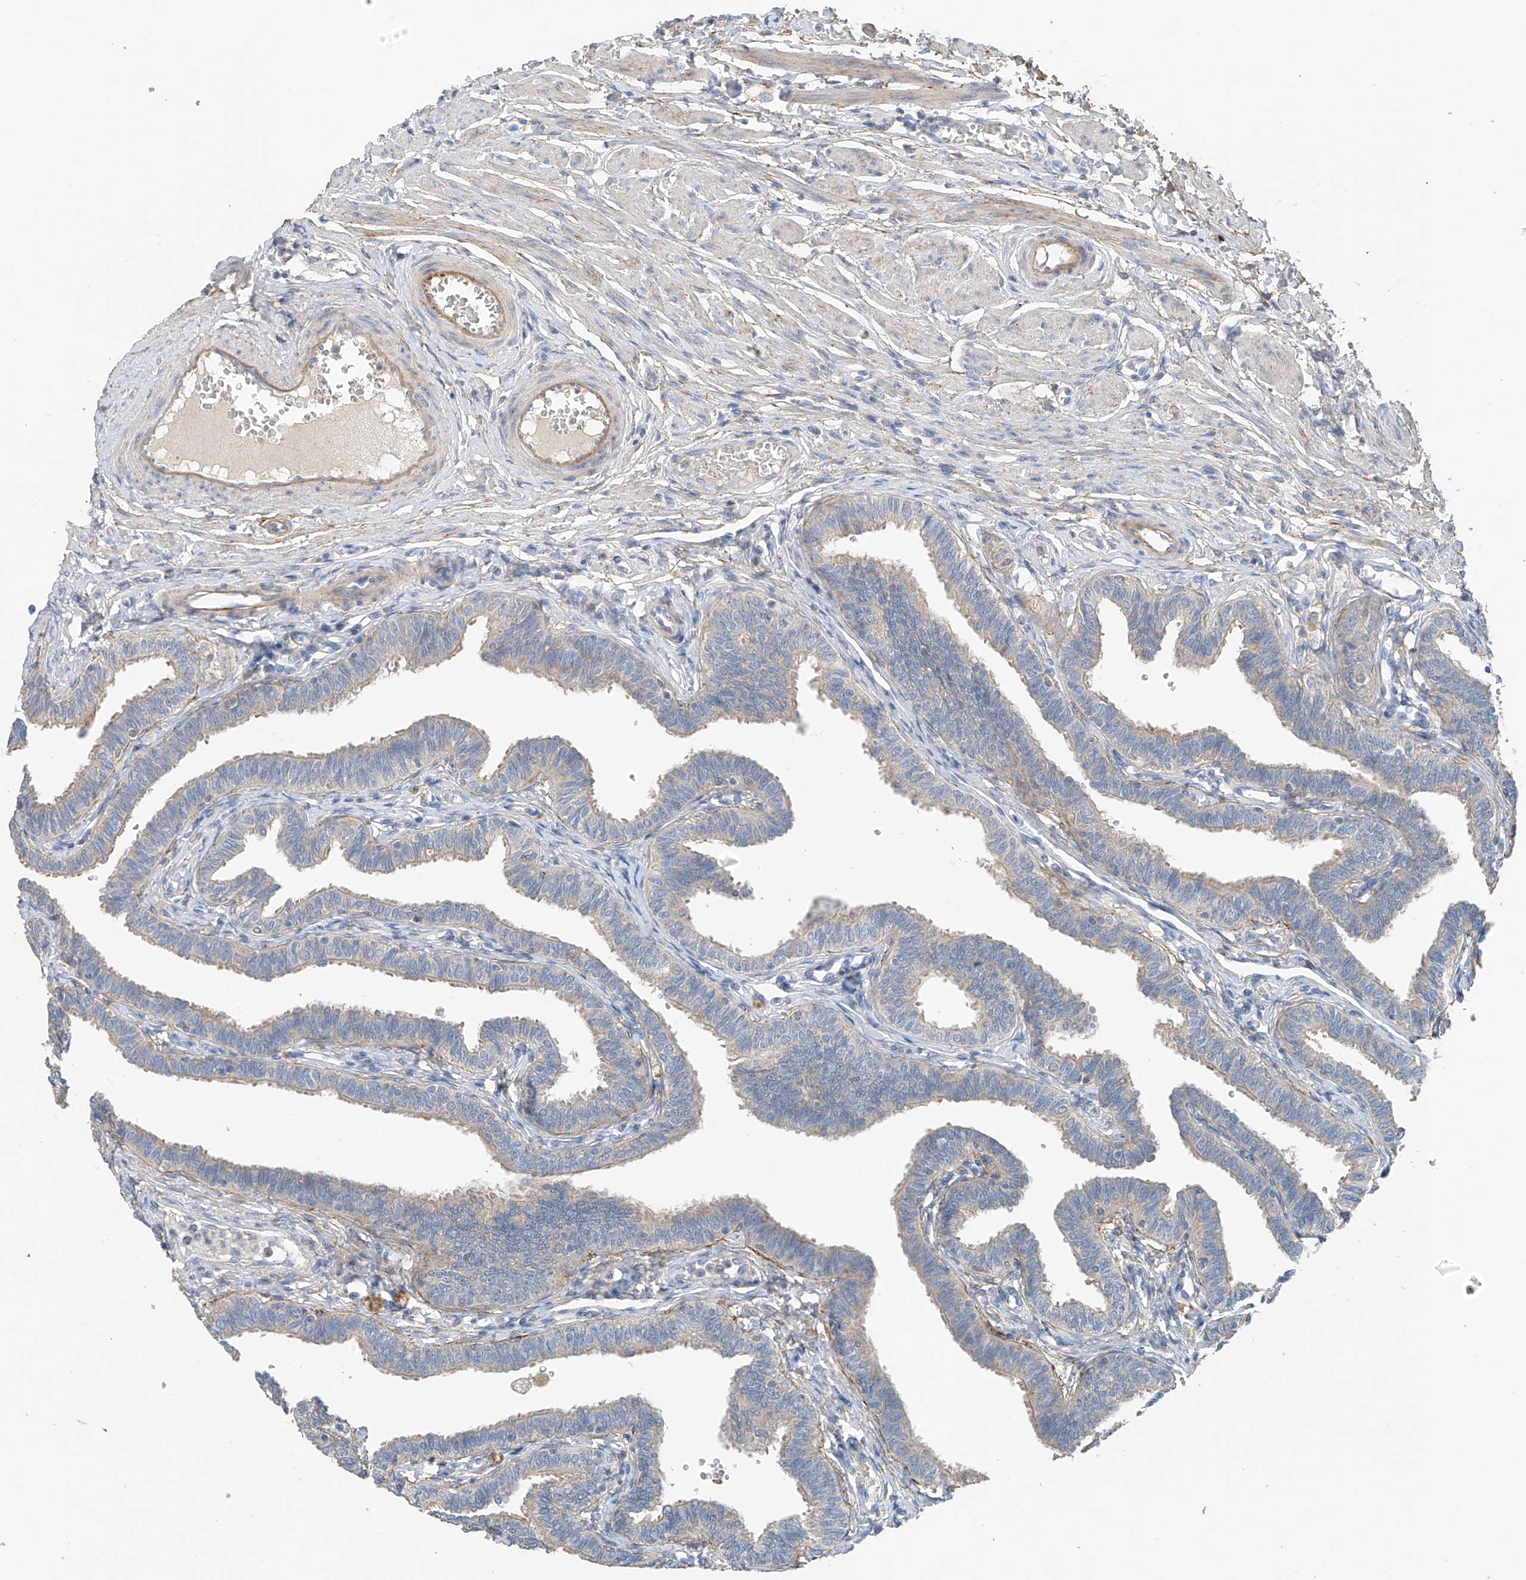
{"staining": {"intensity": "negative", "quantity": "none", "location": "none"}, "tissue": "fallopian tube", "cell_type": "Glandular cells", "image_type": "normal", "snomed": [{"axis": "morphology", "description": "Normal tissue, NOS"}, {"axis": "topography", "description": "Fallopian tube"}, {"axis": "topography", "description": "Ovary"}], "caption": "Photomicrograph shows no protein staining in glandular cells of normal fallopian tube. Brightfield microscopy of IHC stained with DAB (brown) and hematoxylin (blue), captured at high magnification.", "gene": "GALNTL6", "patient": {"sex": "female", "age": 23}}